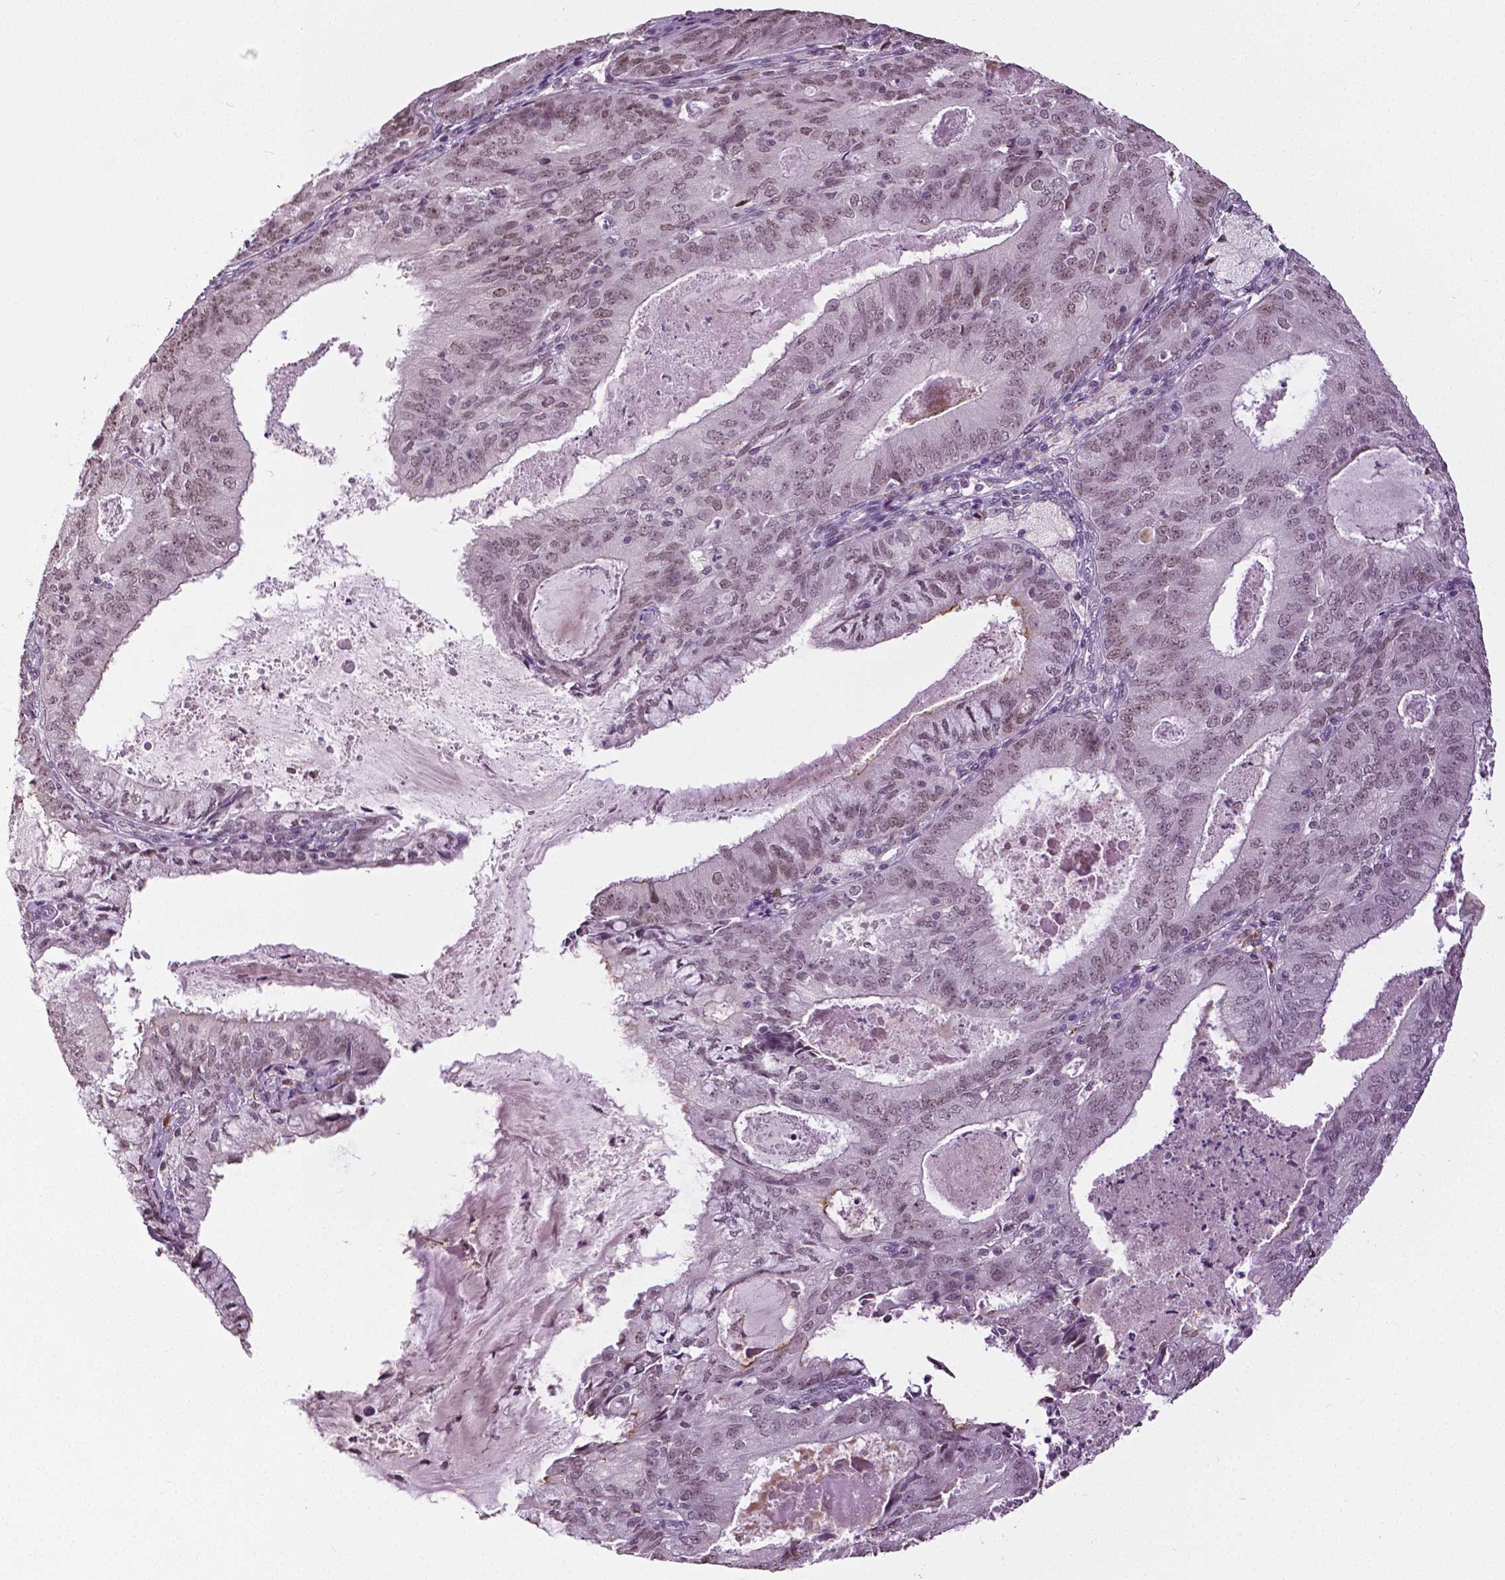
{"staining": {"intensity": "weak", "quantity": ">75%", "location": "nuclear"}, "tissue": "endometrial cancer", "cell_type": "Tumor cells", "image_type": "cancer", "snomed": [{"axis": "morphology", "description": "Adenocarcinoma, NOS"}, {"axis": "topography", "description": "Endometrium"}], "caption": "Brown immunohistochemical staining in endometrial adenocarcinoma shows weak nuclear staining in approximately >75% of tumor cells.", "gene": "DLX5", "patient": {"sex": "female", "age": 57}}